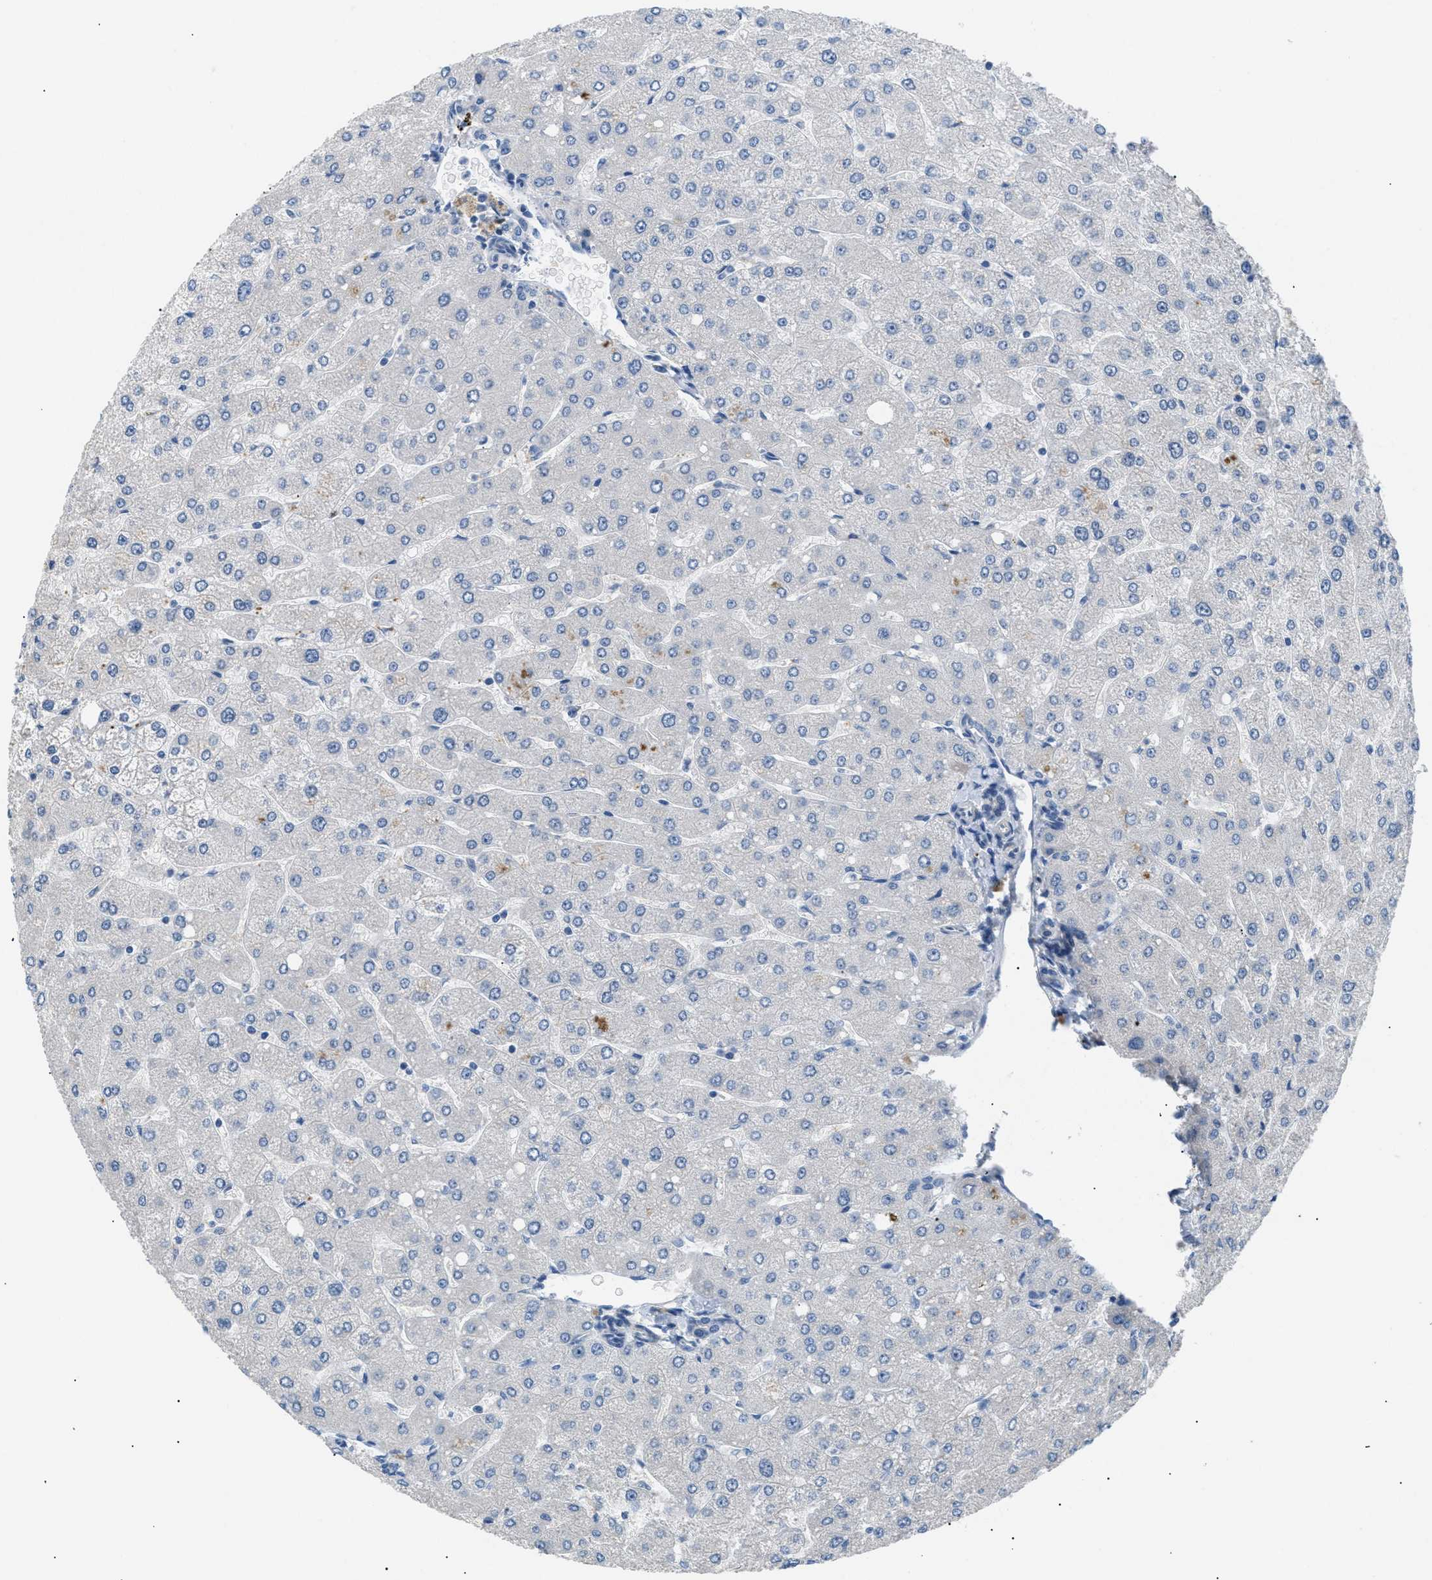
{"staining": {"intensity": "negative", "quantity": "none", "location": "none"}, "tissue": "liver", "cell_type": "Cholangiocytes", "image_type": "normal", "snomed": [{"axis": "morphology", "description": "Normal tissue, NOS"}, {"axis": "topography", "description": "Liver"}], "caption": "Protein analysis of benign liver demonstrates no significant staining in cholangiocytes.", "gene": "ICA1", "patient": {"sex": "male", "age": 55}}